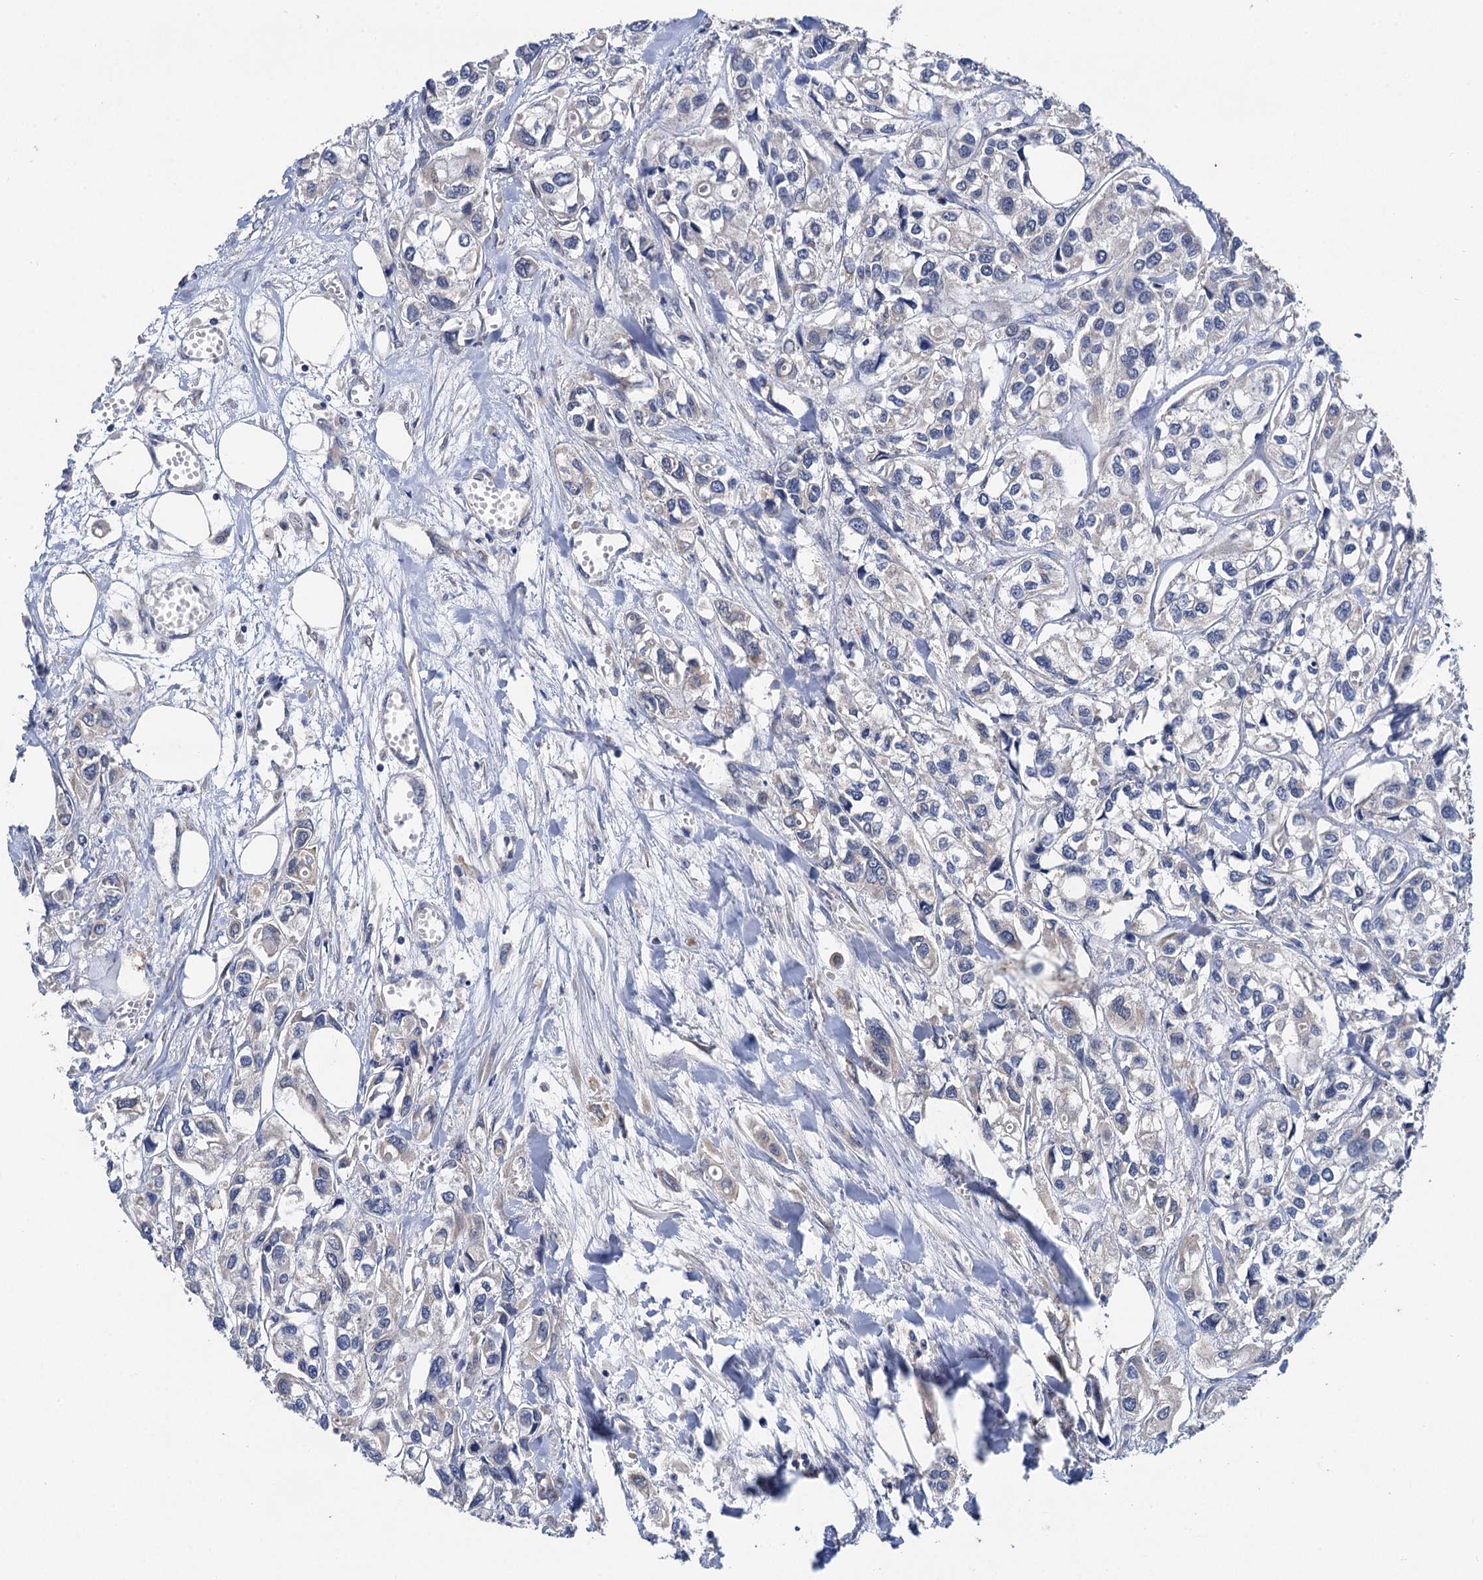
{"staining": {"intensity": "negative", "quantity": "none", "location": "none"}, "tissue": "urothelial cancer", "cell_type": "Tumor cells", "image_type": "cancer", "snomed": [{"axis": "morphology", "description": "Urothelial carcinoma, High grade"}, {"axis": "topography", "description": "Urinary bladder"}], "caption": "The photomicrograph demonstrates no staining of tumor cells in high-grade urothelial carcinoma.", "gene": "TMEM39B", "patient": {"sex": "male", "age": 67}}